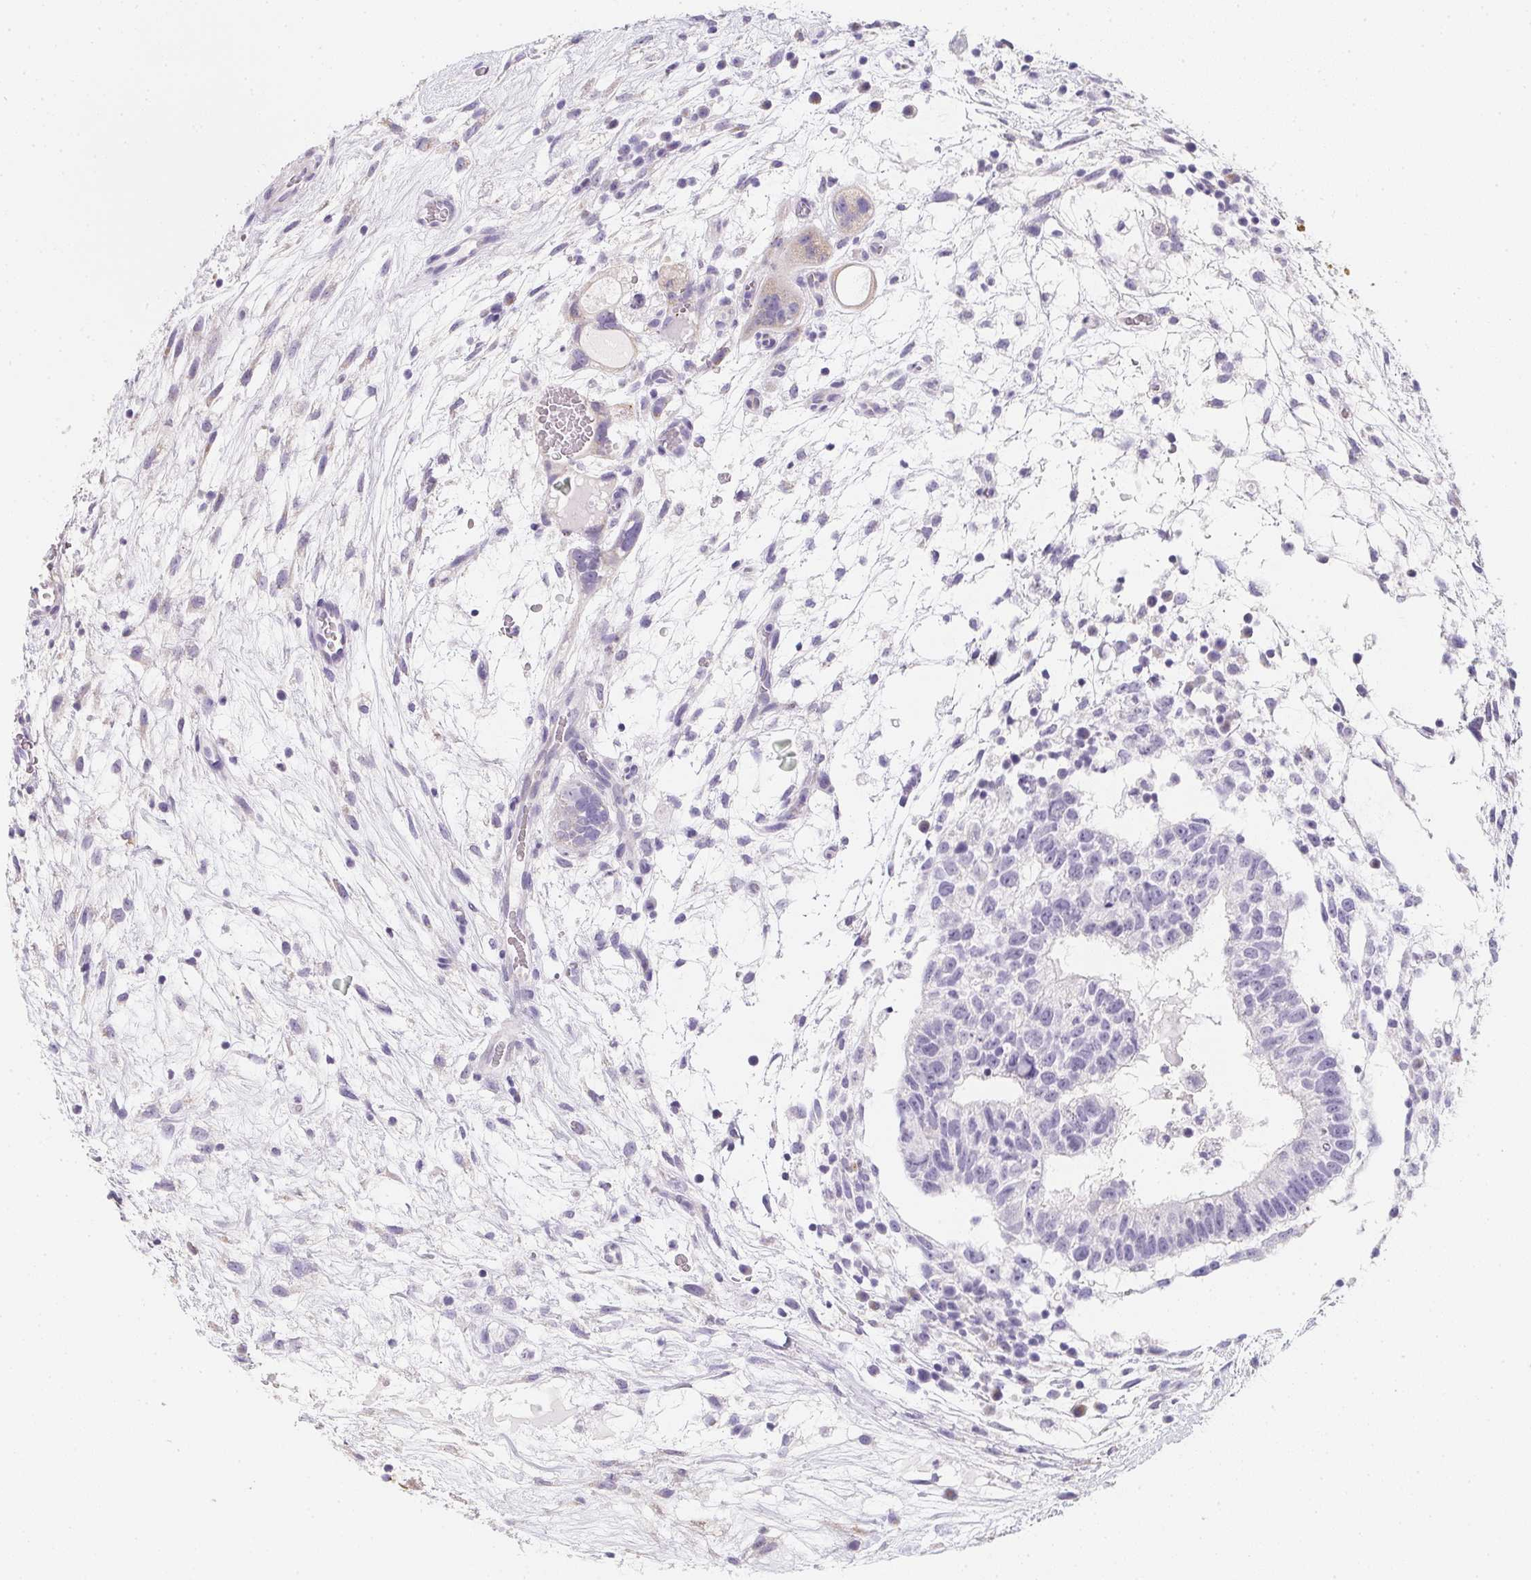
{"staining": {"intensity": "negative", "quantity": "none", "location": "none"}, "tissue": "testis cancer", "cell_type": "Tumor cells", "image_type": "cancer", "snomed": [{"axis": "morphology", "description": "Normal tissue, NOS"}, {"axis": "morphology", "description": "Carcinoma, Embryonal, NOS"}, {"axis": "topography", "description": "Testis"}], "caption": "DAB (3,3'-diaminobenzidine) immunohistochemical staining of testis cancer demonstrates no significant positivity in tumor cells. (DAB IHC, high magnification).", "gene": "MAP1A", "patient": {"sex": "male", "age": 32}}